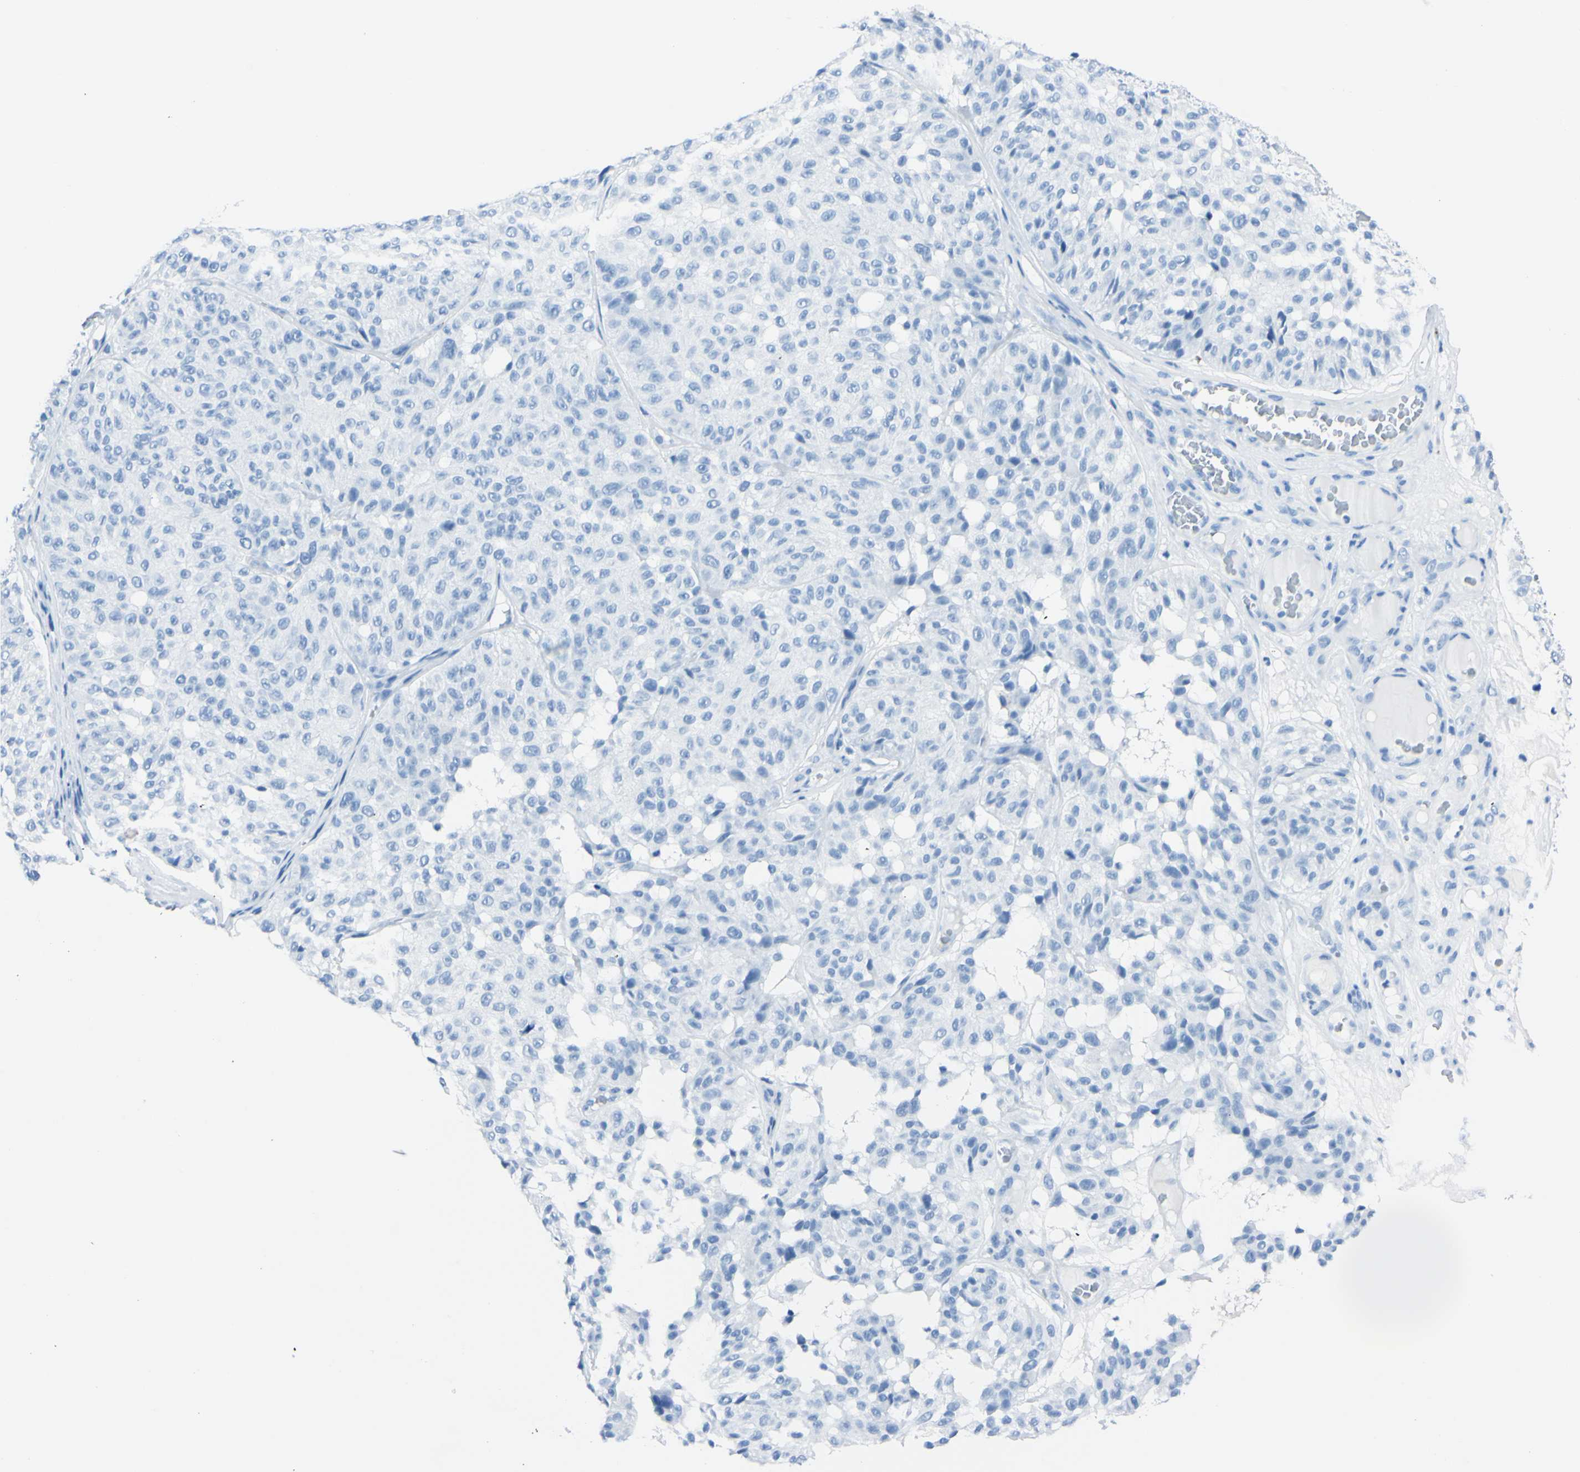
{"staining": {"intensity": "negative", "quantity": "none", "location": "none"}, "tissue": "melanoma", "cell_type": "Tumor cells", "image_type": "cancer", "snomed": [{"axis": "morphology", "description": "Malignant melanoma, NOS"}, {"axis": "topography", "description": "Skin"}], "caption": "A high-resolution image shows immunohistochemistry (IHC) staining of malignant melanoma, which exhibits no significant positivity in tumor cells.", "gene": "FOLH1", "patient": {"sex": "female", "age": 46}}